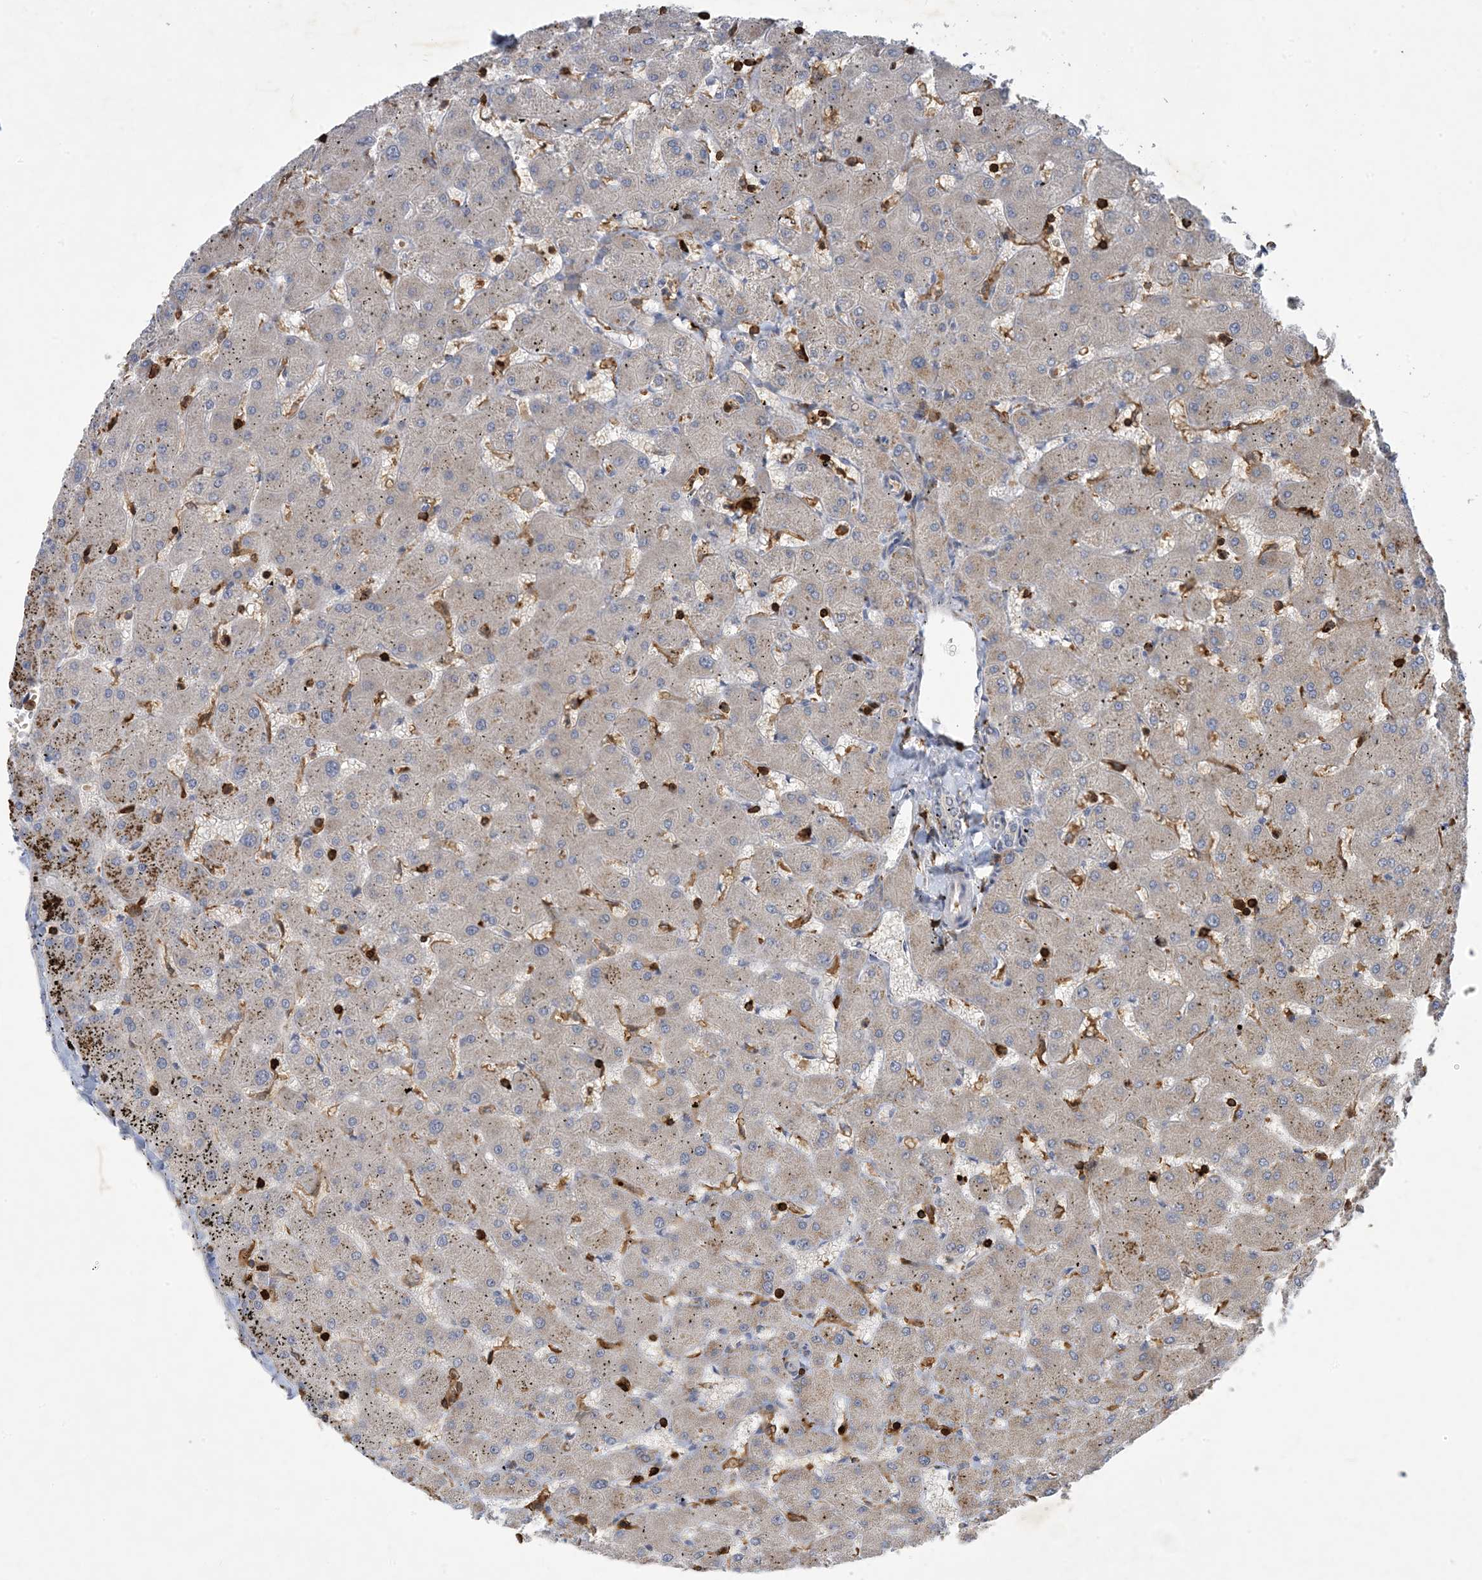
{"staining": {"intensity": "negative", "quantity": "none", "location": "none"}, "tissue": "liver", "cell_type": "Cholangiocytes", "image_type": "normal", "snomed": [{"axis": "morphology", "description": "Normal tissue, NOS"}, {"axis": "topography", "description": "Liver"}], "caption": "Liver stained for a protein using immunohistochemistry (IHC) shows no staining cholangiocytes.", "gene": "AK9", "patient": {"sex": "female", "age": 63}}